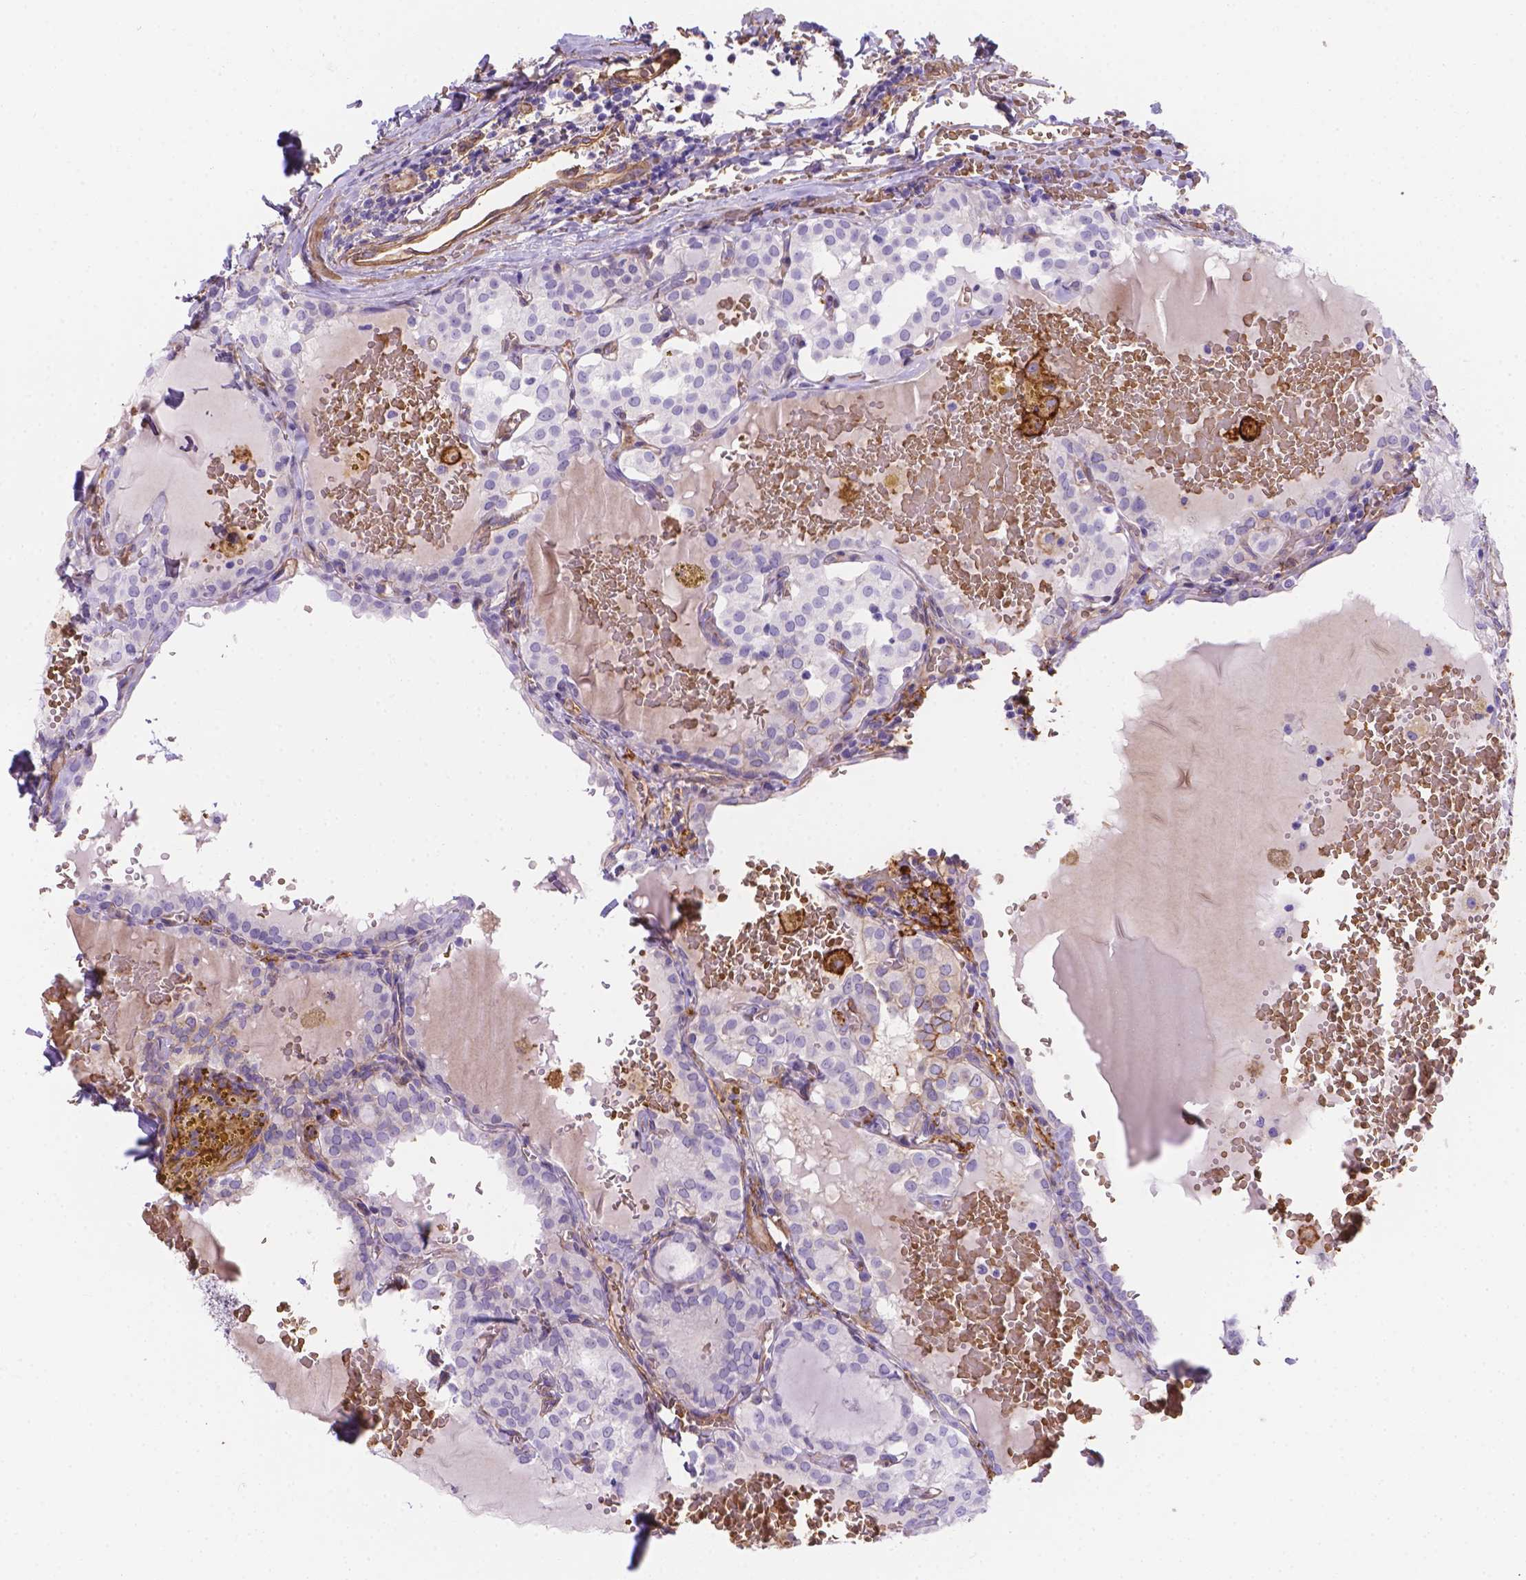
{"staining": {"intensity": "negative", "quantity": "none", "location": "none"}, "tissue": "thyroid cancer", "cell_type": "Tumor cells", "image_type": "cancer", "snomed": [{"axis": "morphology", "description": "Papillary adenocarcinoma, NOS"}, {"axis": "topography", "description": "Thyroid gland"}], "caption": "IHC micrograph of neoplastic tissue: papillary adenocarcinoma (thyroid) stained with DAB reveals no significant protein positivity in tumor cells. (IHC, brightfield microscopy, high magnification).", "gene": "SLC40A1", "patient": {"sex": "male", "age": 20}}